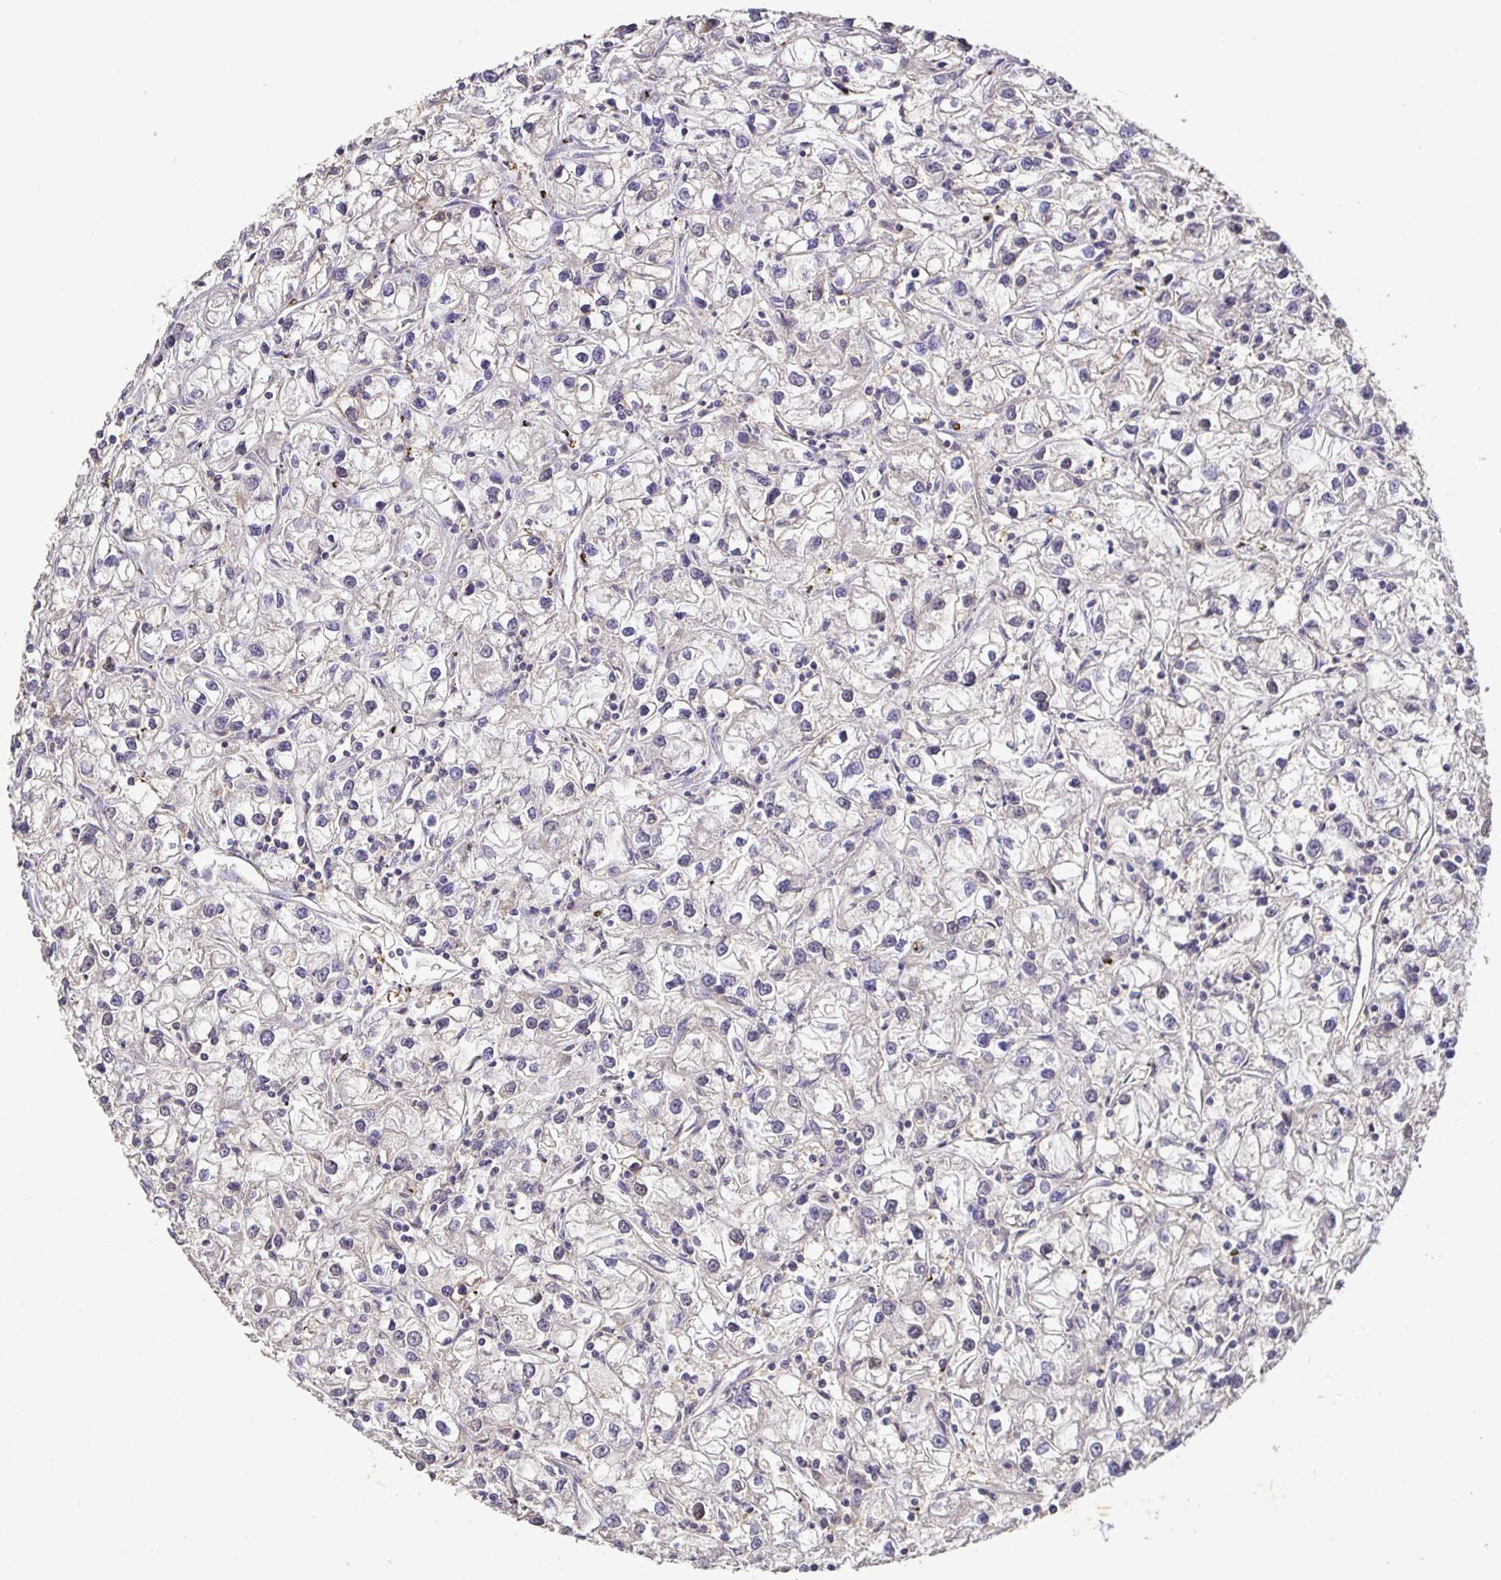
{"staining": {"intensity": "weak", "quantity": "<25%", "location": "cytoplasmic/membranous"}, "tissue": "renal cancer", "cell_type": "Tumor cells", "image_type": "cancer", "snomed": [{"axis": "morphology", "description": "Adenocarcinoma, NOS"}, {"axis": "topography", "description": "Kidney"}], "caption": "Immunohistochemistry of human renal cancer (adenocarcinoma) reveals no staining in tumor cells. The staining is performed using DAB brown chromogen with nuclei counter-stained in using hematoxylin.", "gene": "SHISA4", "patient": {"sex": "female", "age": 59}}